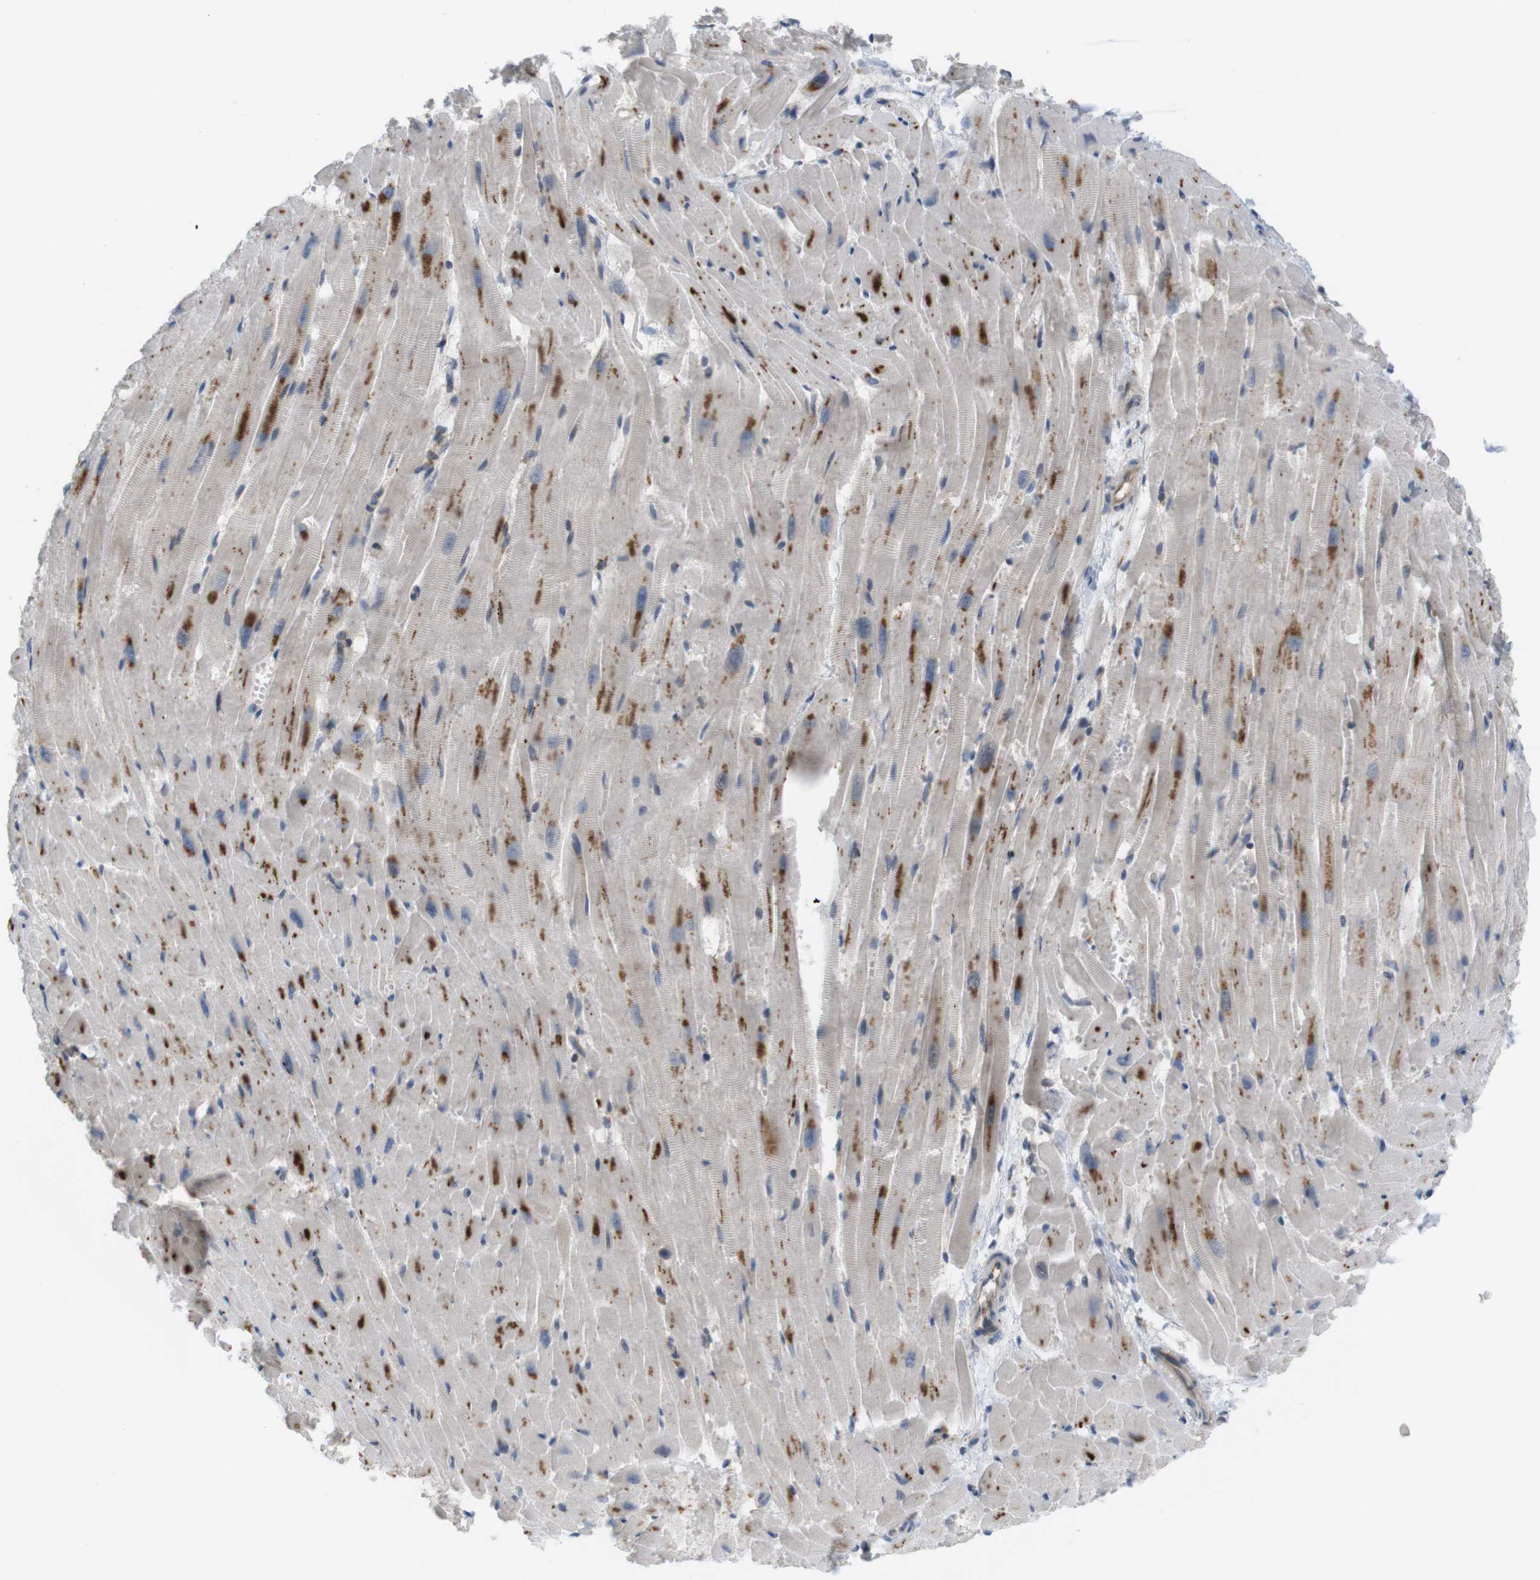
{"staining": {"intensity": "moderate", "quantity": ">75%", "location": "cytoplasmic/membranous"}, "tissue": "heart muscle", "cell_type": "Cardiomyocytes", "image_type": "normal", "snomed": [{"axis": "morphology", "description": "Normal tissue, NOS"}, {"axis": "topography", "description": "Heart"}], "caption": "Protein analysis of normal heart muscle reveals moderate cytoplasmic/membranous positivity in about >75% of cardiomyocytes.", "gene": "GJC3", "patient": {"sex": "female", "age": 19}}